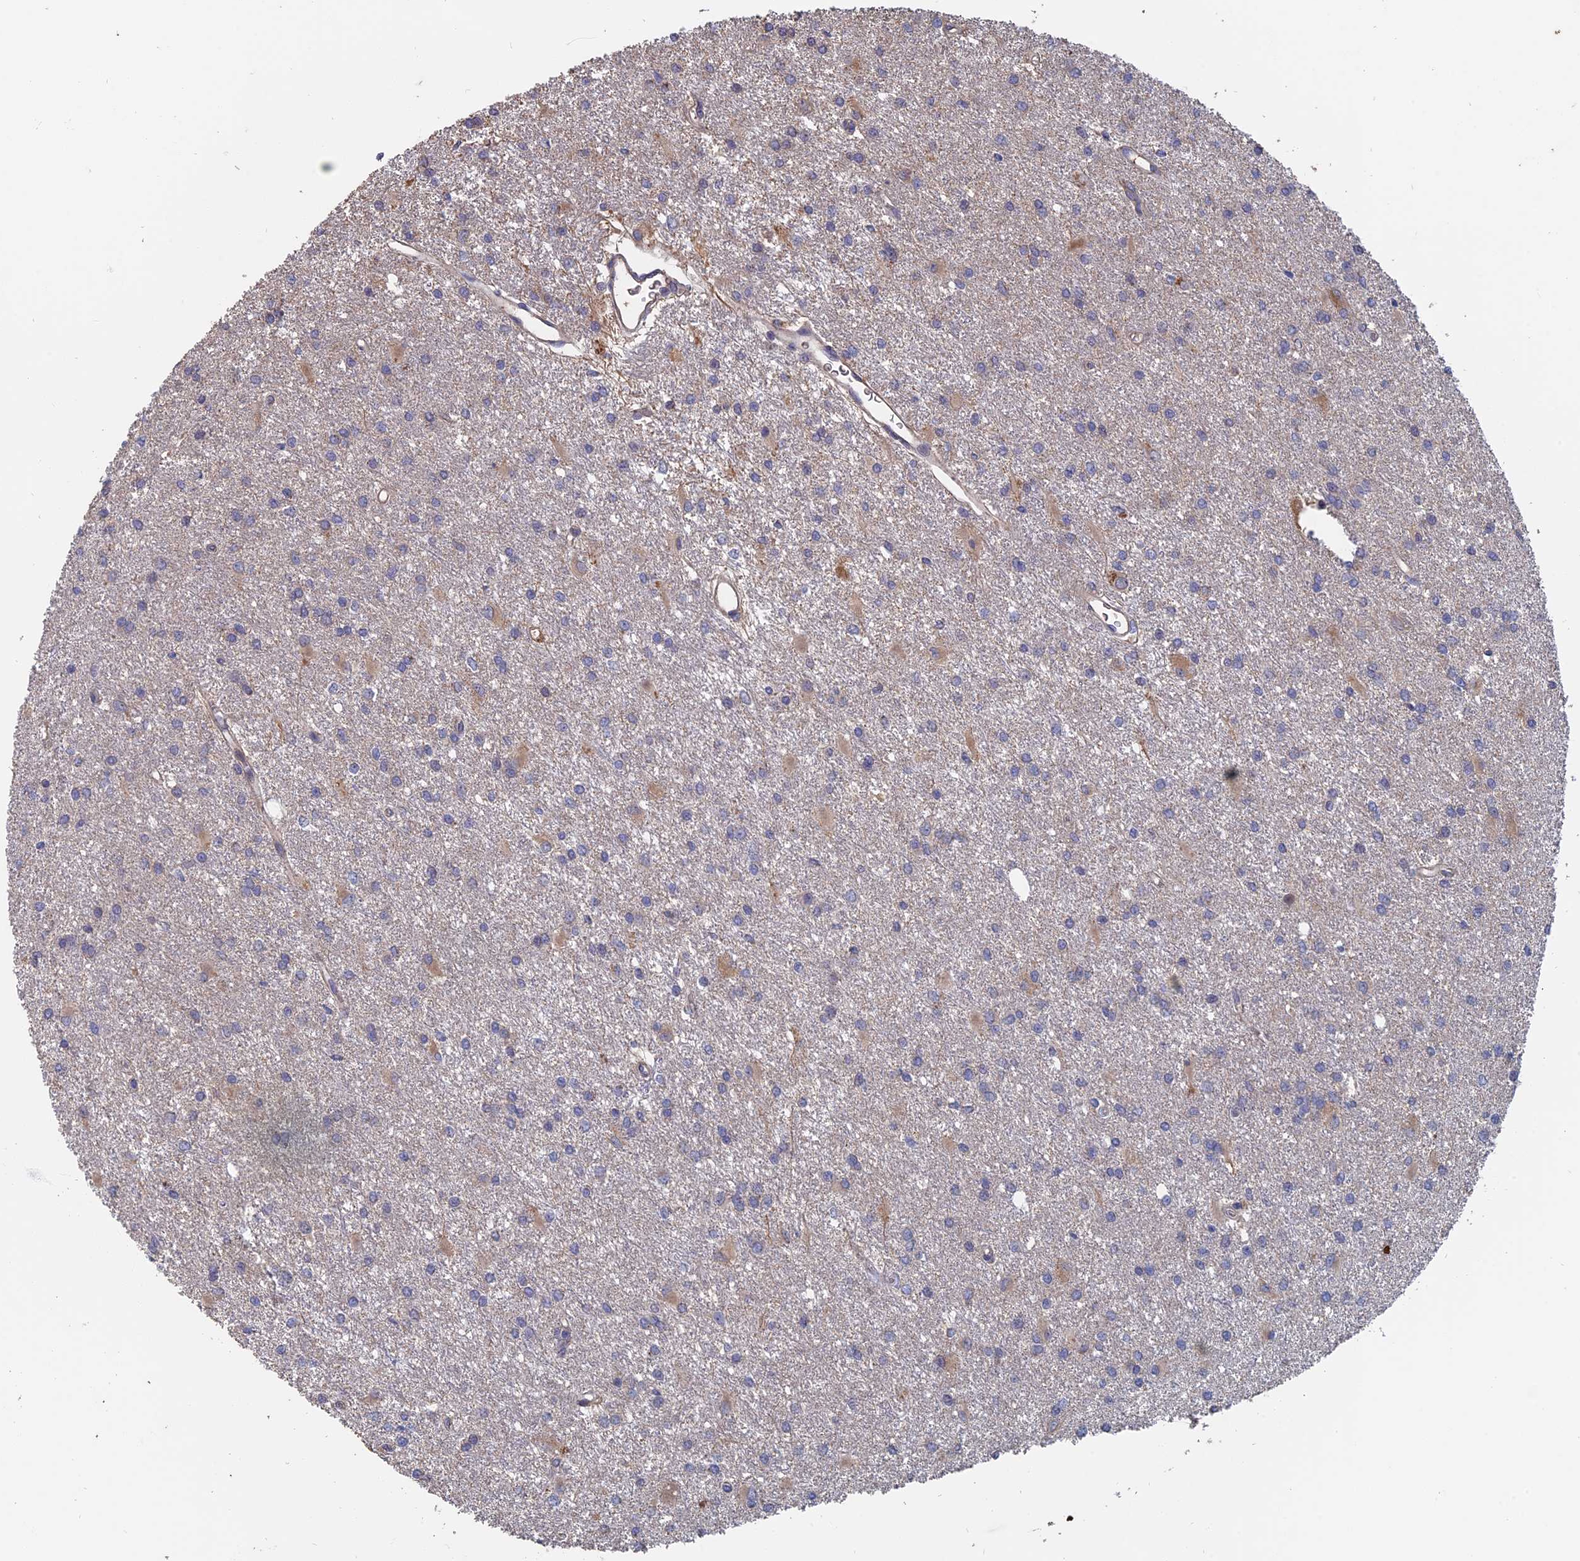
{"staining": {"intensity": "weak", "quantity": "<25%", "location": "cytoplasmic/membranous"}, "tissue": "glioma", "cell_type": "Tumor cells", "image_type": "cancer", "snomed": [{"axis": "morphology", "description": "Glioma, malignant, High grade"}, {"axis": "topography", "description": "Brain"}], "caption": "Immunohistochemistry (IHC) histopathology image of malignant high-grade glioma stained for a protein (brown), which exhibits no staining in tumor cells.", "gene": "SLC33A1", "patient": {"sex": "female", "age": 50}}